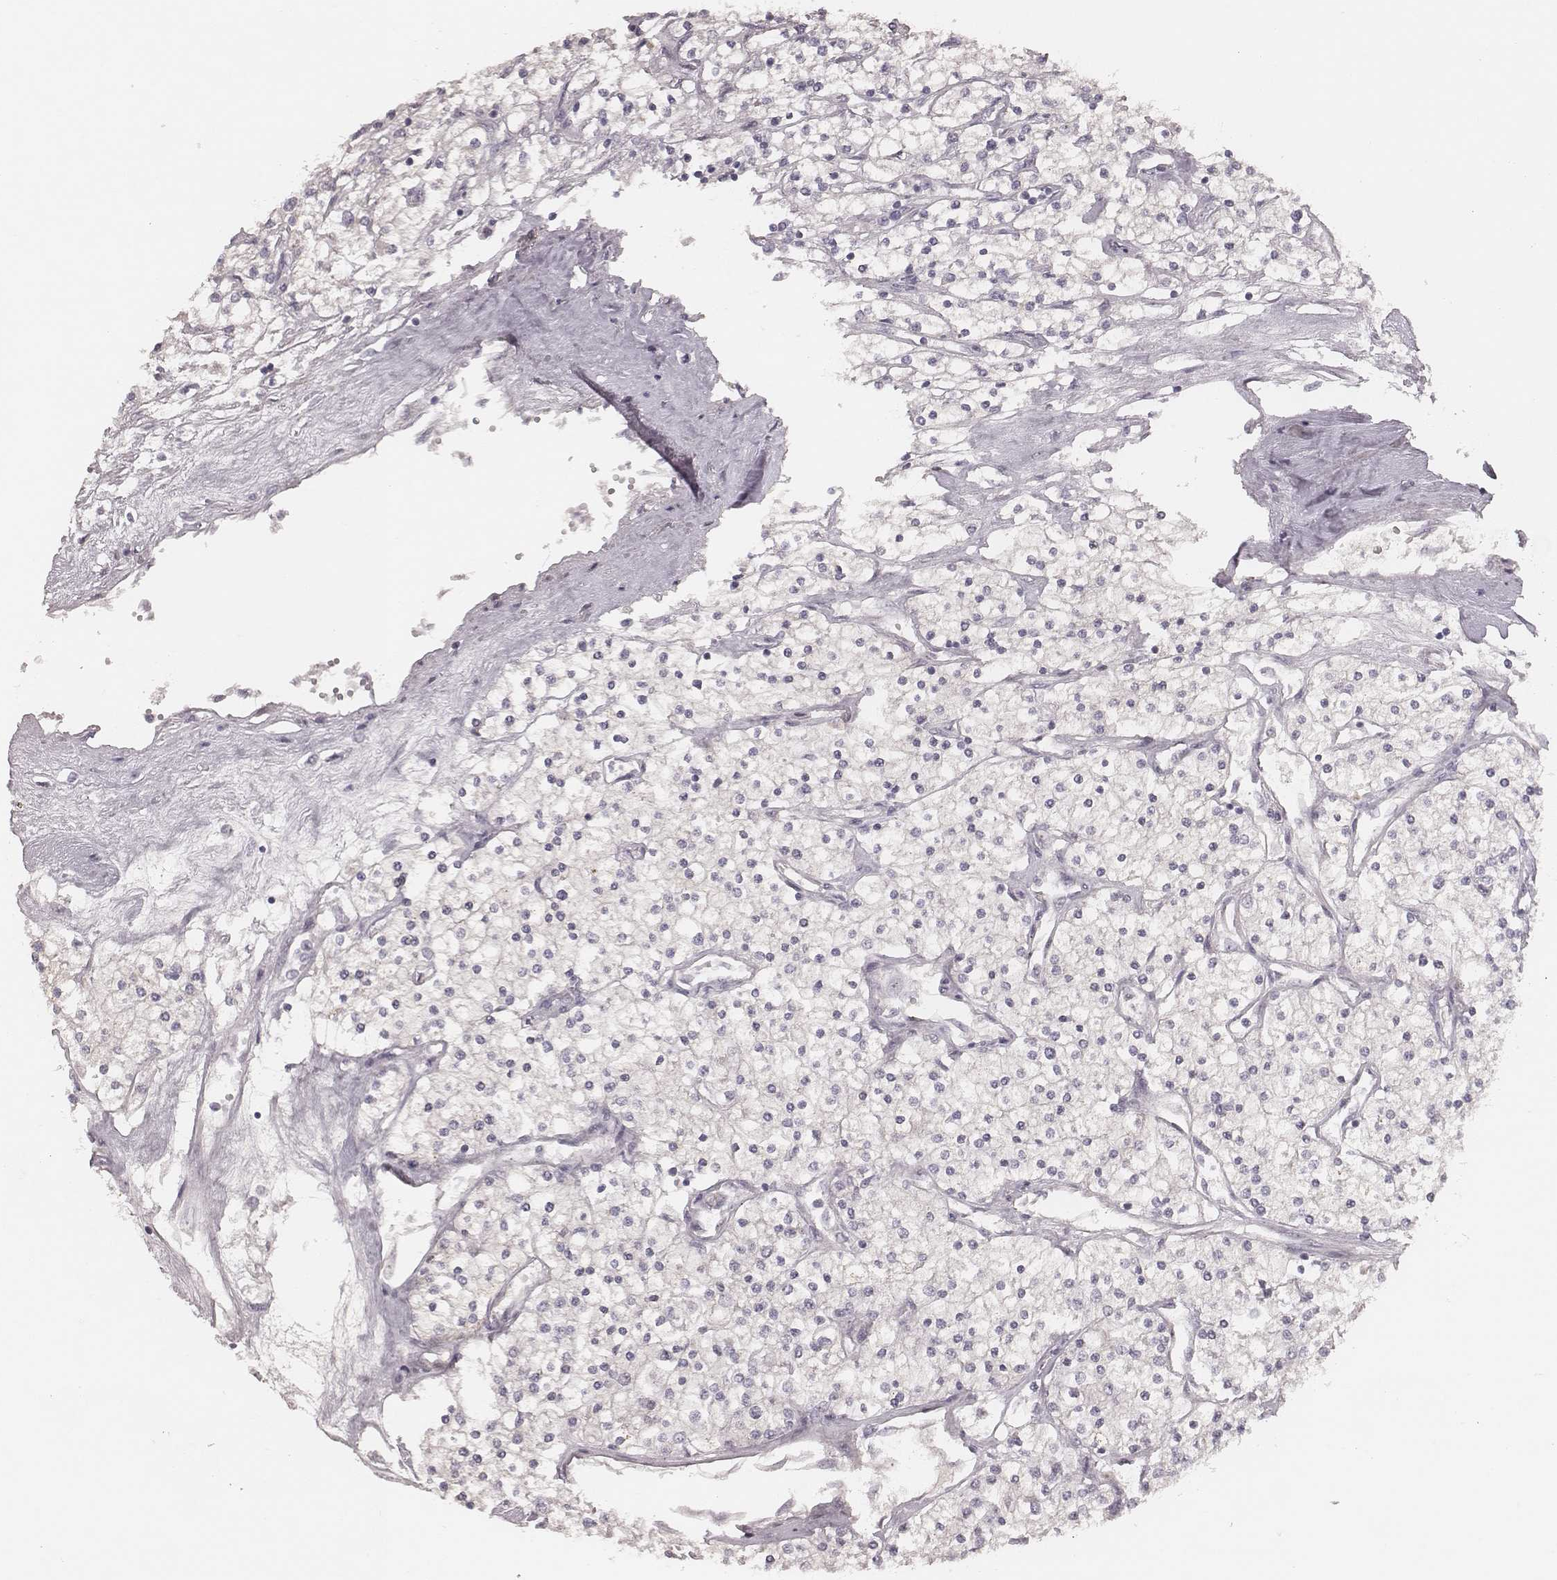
{"staining": {"intensity": "negative", "quantity": "none", "location": "none"}, "tissue": "renal cancer", "cell_type": "Tumor cells", "image_type": "cancer", "snomed": [{"axis": "morphology", "description": "Adenocarcinoma, NOS"}, {"axis": "topography", "description": "Kidney"}], "caption": "IHC of adenocarcinoma (renal) shows no expression in tumor cells.", "gene": "FAM13B", "patient": {"sex": "male", "age": 80}}